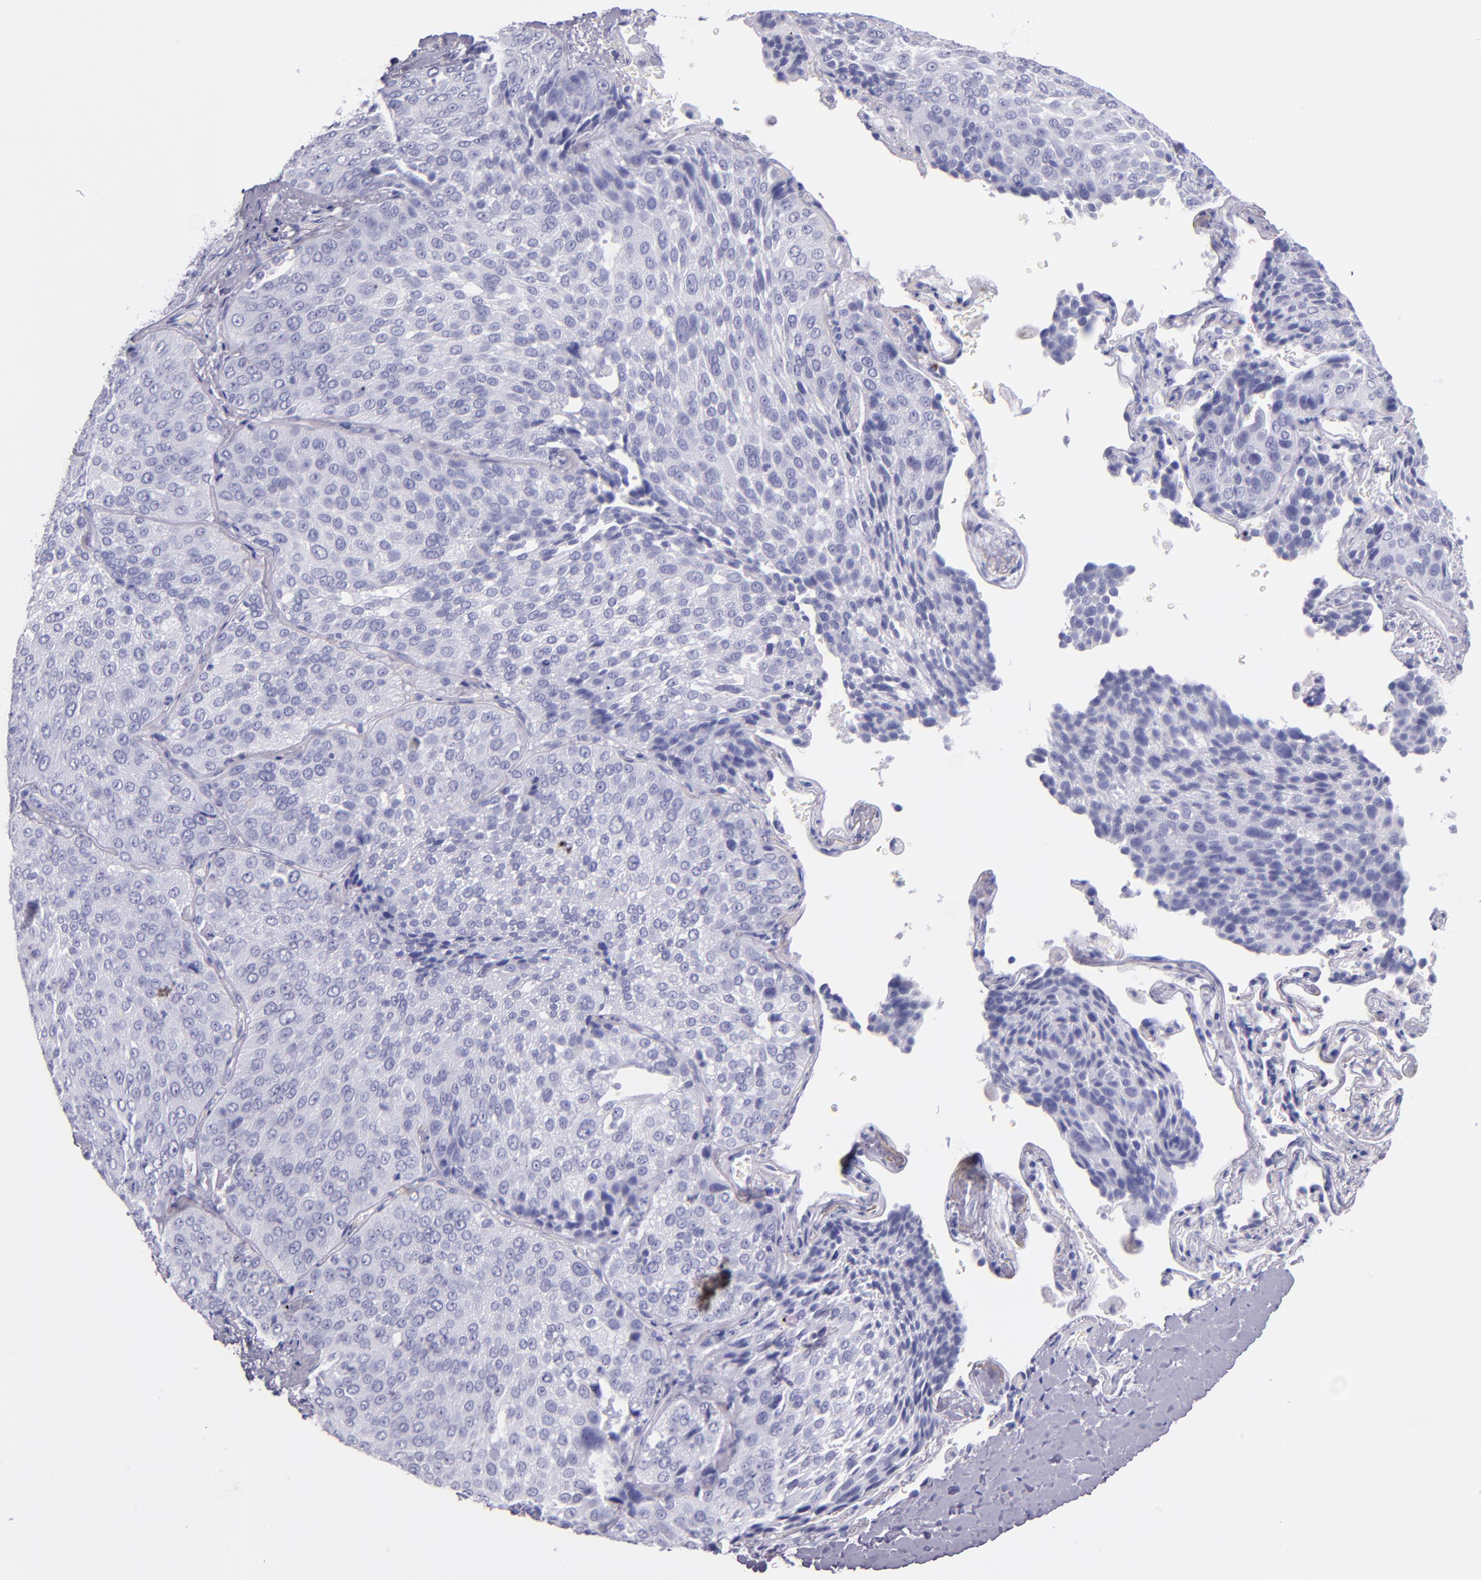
{"staining": {"intensity": "negative", "quantity": "none", "location": "none"}, "tissue": "lung cancer", "cell_type": "Tumor cells", "image_type": "cancer", "snomed": [{"axis": "morphology", "description": "Squamous cell carcinoma, NOS"}, {"axis": "topography", "description": "Lung"}], "caption": "DAB (3,3'-diaminobenzidine) immunohistochemical staining of human lung cancer demonstrates no significant positivity in tumor cells.", "gene": "IRF4", "patient": {"sex": "male", "age": 54}}